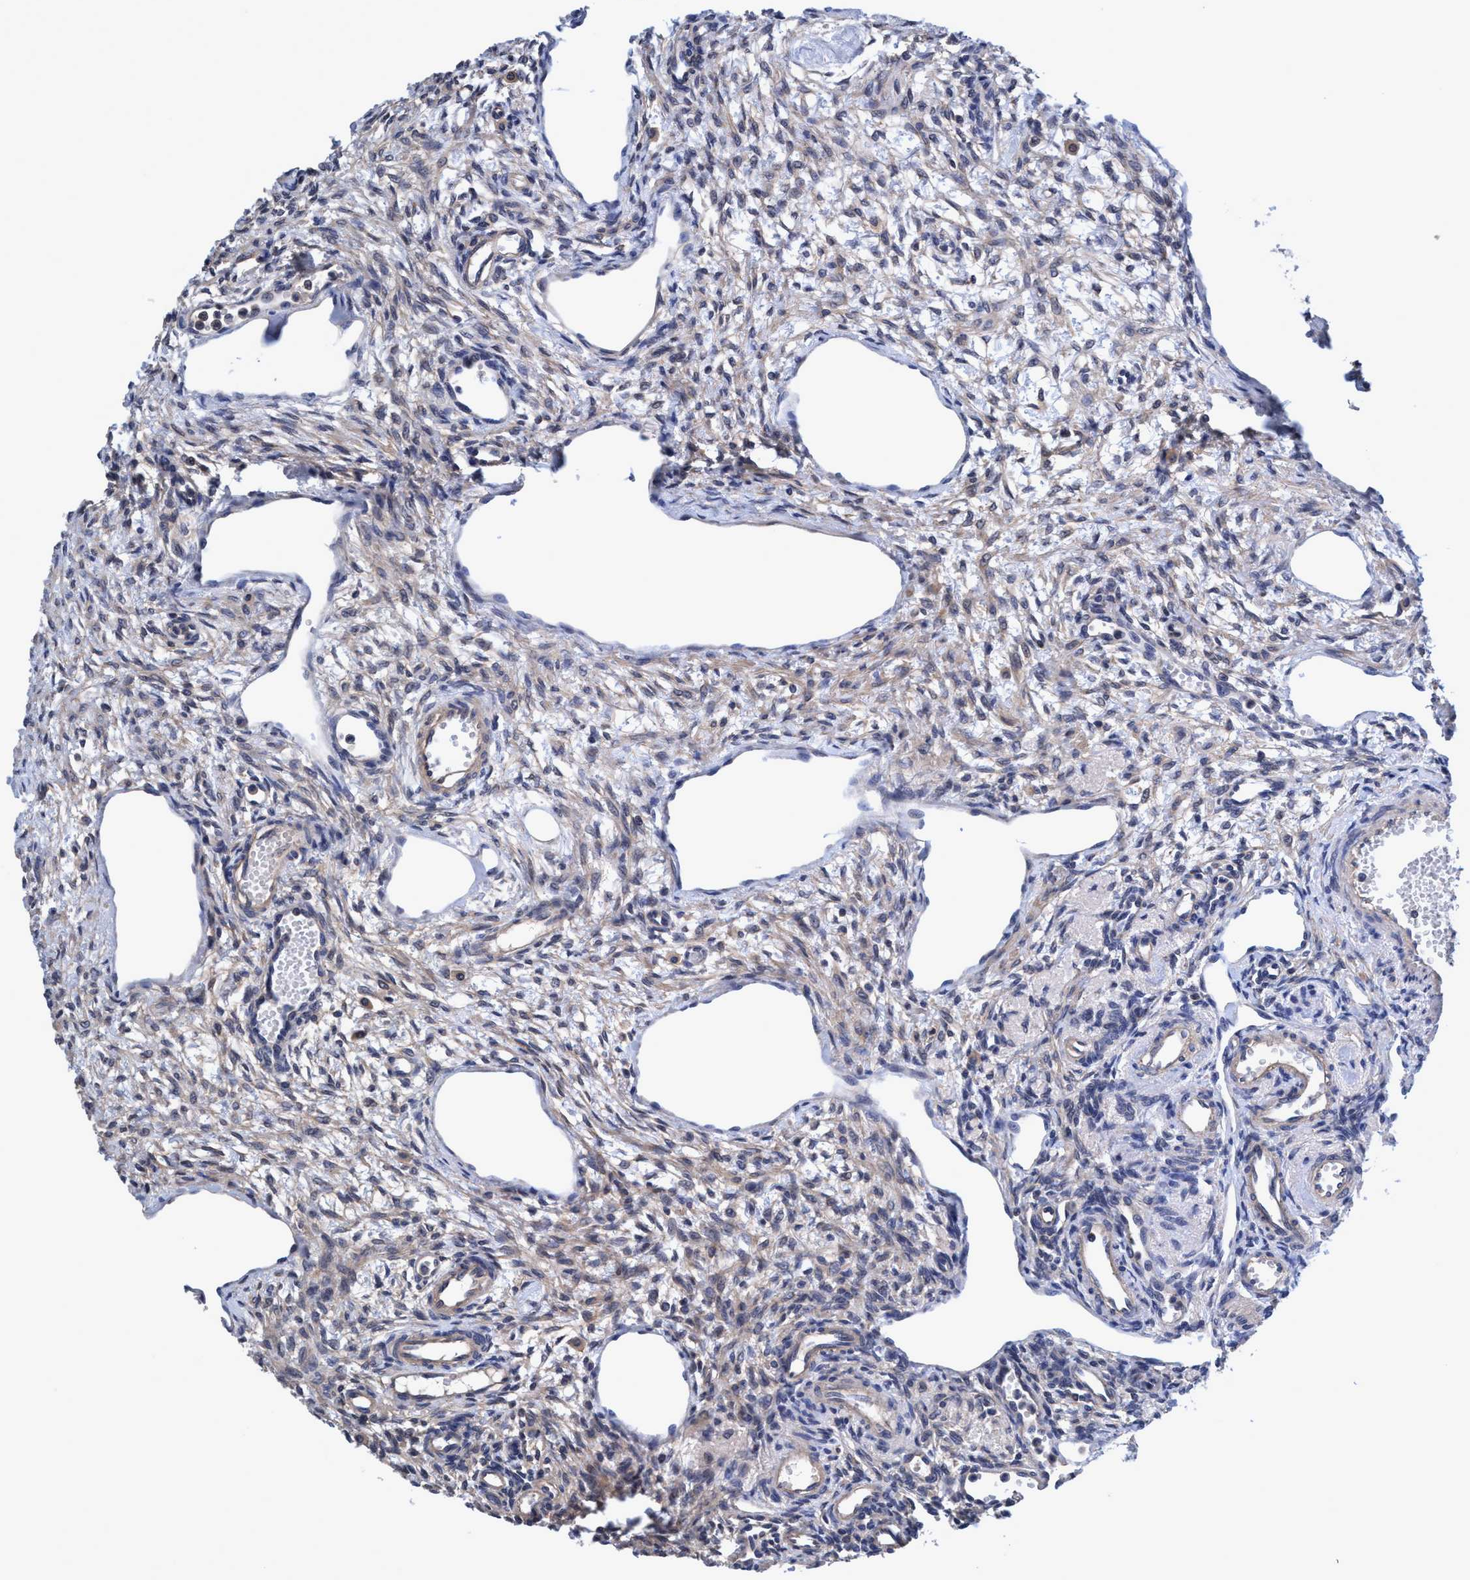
{"staining": {"intensity": "weak", "quantity": ">75%", "location": "cytoplasmic/membranous"}, "tissue": "ovary", "cell_type": "Follicle cells", "image_type": "normal", "snomed": [{"axis": "morphology", "description": "Normal tissue, NOS"}, {"axis": "topography", "description": "Ovary"}], "caption": "A high-resolution micrograph shows IHC staining of benign ovary, which exhibits weak cytoplasmic/membranous positivity in about >75% of follicle cells. (DAB (3,3'-diaminobenzidine) IHC, brown staining for protein, blue staining for nuclei).", "gene": "CALCOCO2", "patient": {"sex": "female", "age": 33}}